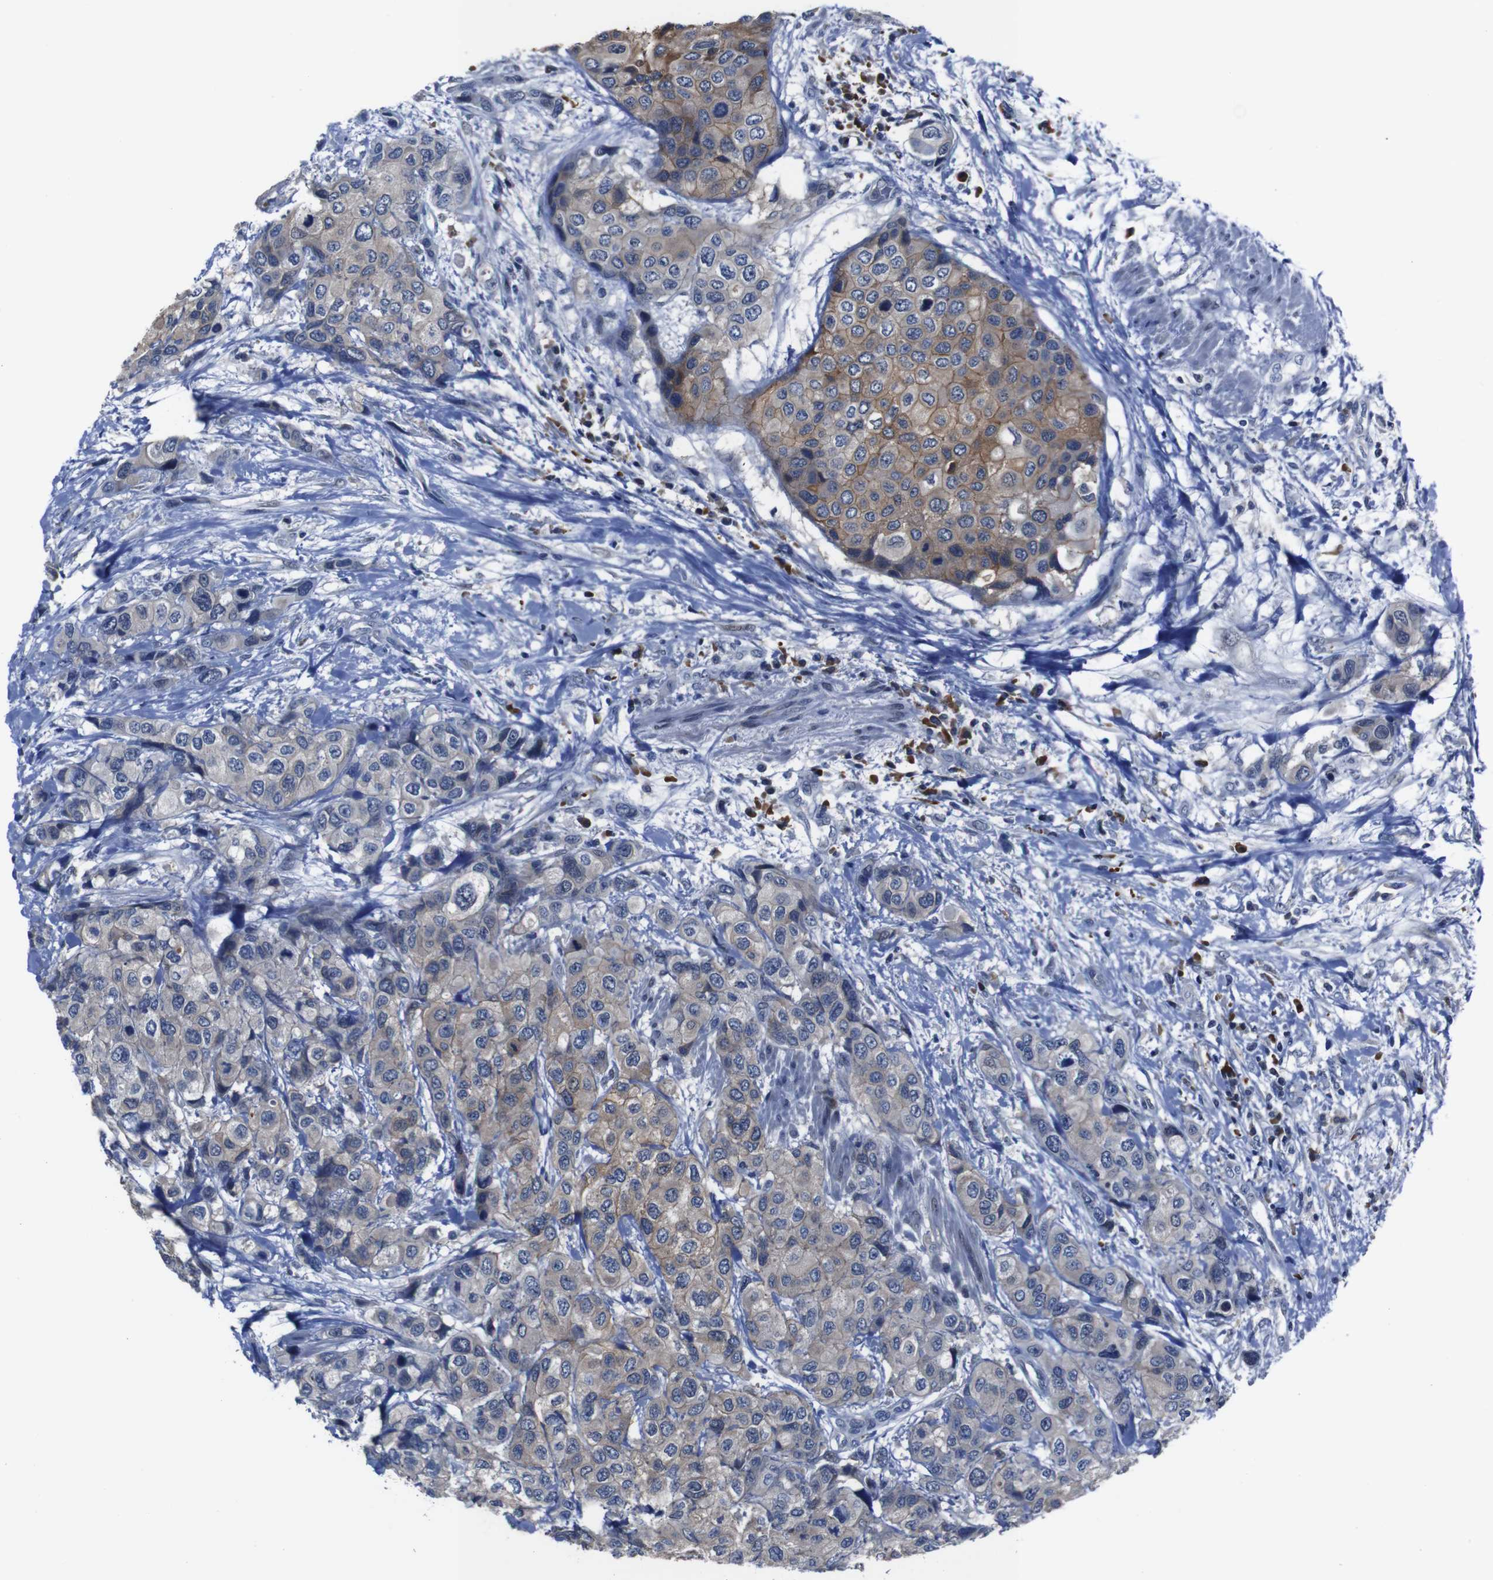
{"staining": {"intensity": "weak", "quantity": ">75%", "location": "cytoplasmic/membranous"}, "tissue": "urothelial cancer", "cell_type": "Tumor cells", "image_type": "cancer", "snomed": [{"axis": "morphology", "description": "Urothelial carcinoma, High grade"}, {"axis": "topography", "description": "Urinary bladder"}], "caption": "Protein staining displays weak cytoplasmic/membranous staining in approximately >75% of tumor cells in urothelial cancer.", "gene": "SEMA4B", "patient": {"sex": "female", "age": 56}}